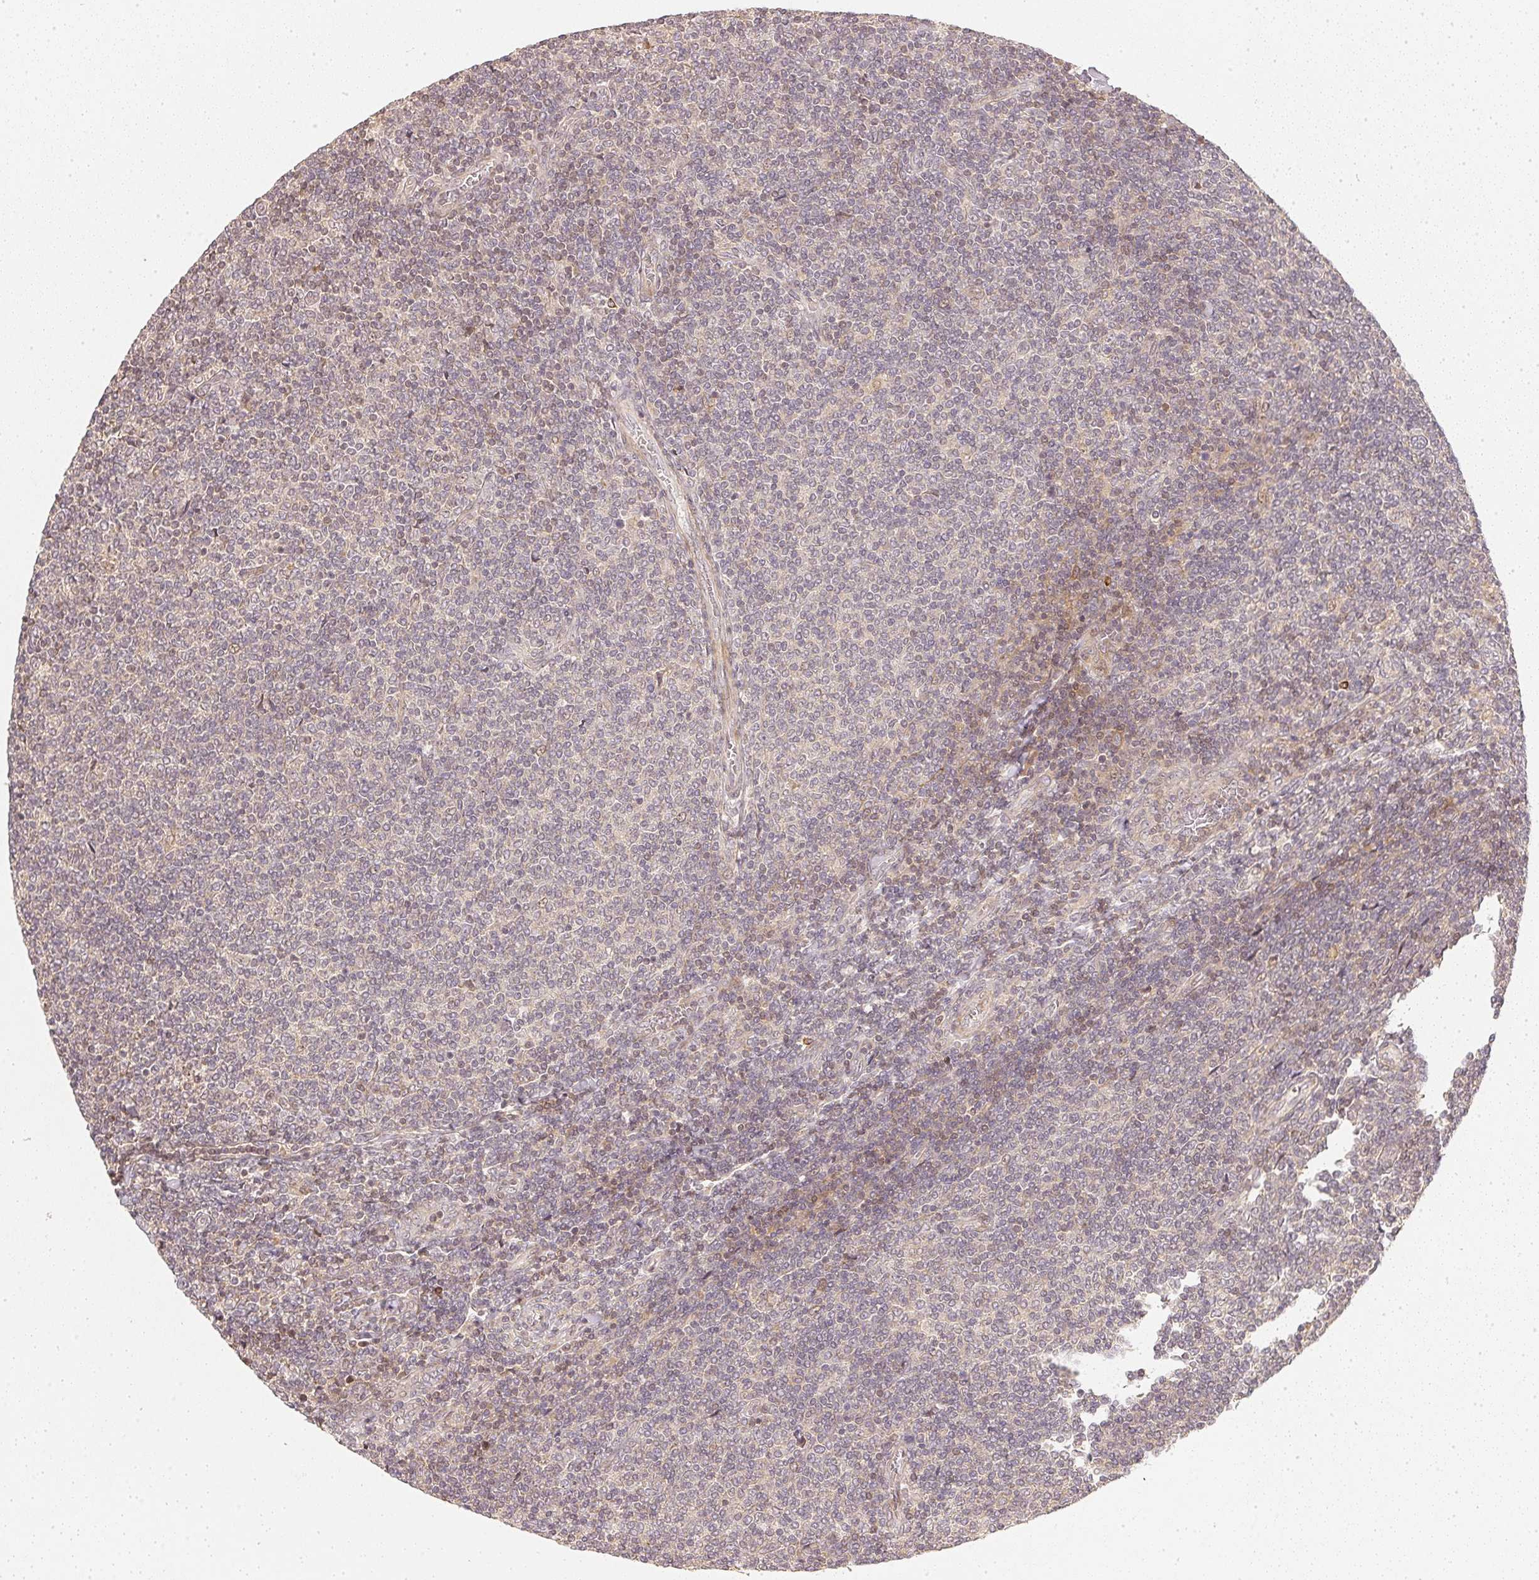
{"staining": {"intensity": "negative", "quantity": "none", "location": "none"}, "tissue": "lymphoma", "cell_type": "Tumor cells", "image_type": "cancer", "snomed": [{"axis": "morphology", "description": "Malignant lymphoma, non-Hodgkin's type, Low grade"}, {"axis": "topography", "description": "Lymph node"}], "caption": "A high-resolution image shows IHC staining of lymphoma, which shows no significant staining in tumor cells. Brightfield microscopy of immunohistochemistry stained with DAB (brown) and hematoxylin (blue), captured at high magnification.", "gene": "SERPINE1", "patient": {"sex": "male", "age": 52}}